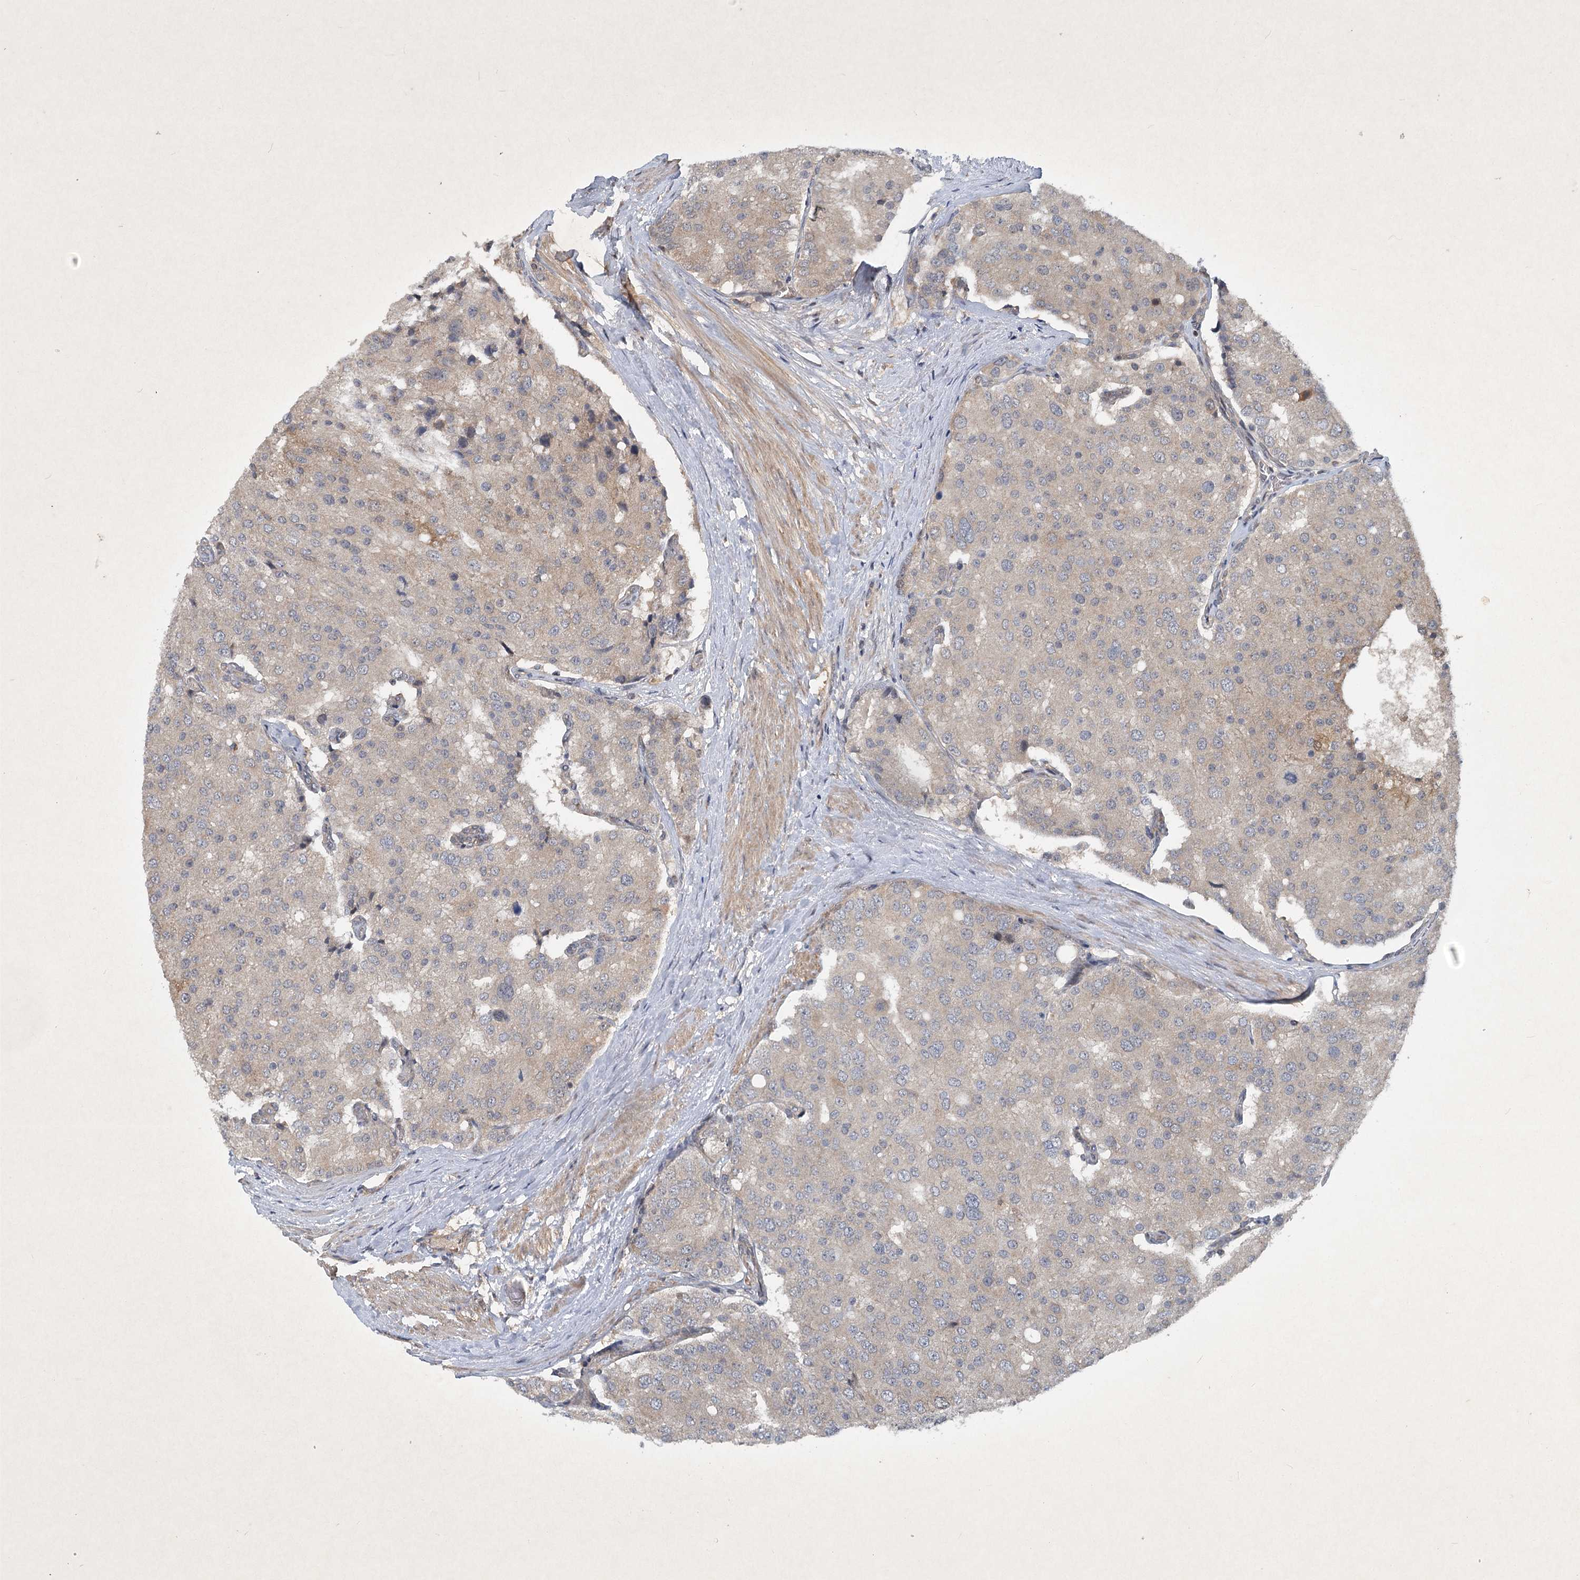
{"staining": {"intensity": "negative", "quantity": "none", "location": "none"}, "tissue": "prostate cancer", "cell_type": "Tumor cells", "image_type": "cancer", "snomed": [{"axis": "morphology", "description": "Adenocarcinoma, High grade"}, {"axis": "topography", "description": "Prostate"}], "caption": "A histopathology image of prostate cancer stained for a protein displays no brown staining in tumor cells. The staining is performed using DAB (3,3'-diaminobenzidine) brown chromogen with nuclei counter-stained in using hematoxylin.", "gene": "INSIG2", "patient": {"sex": "male", "age": 50}}